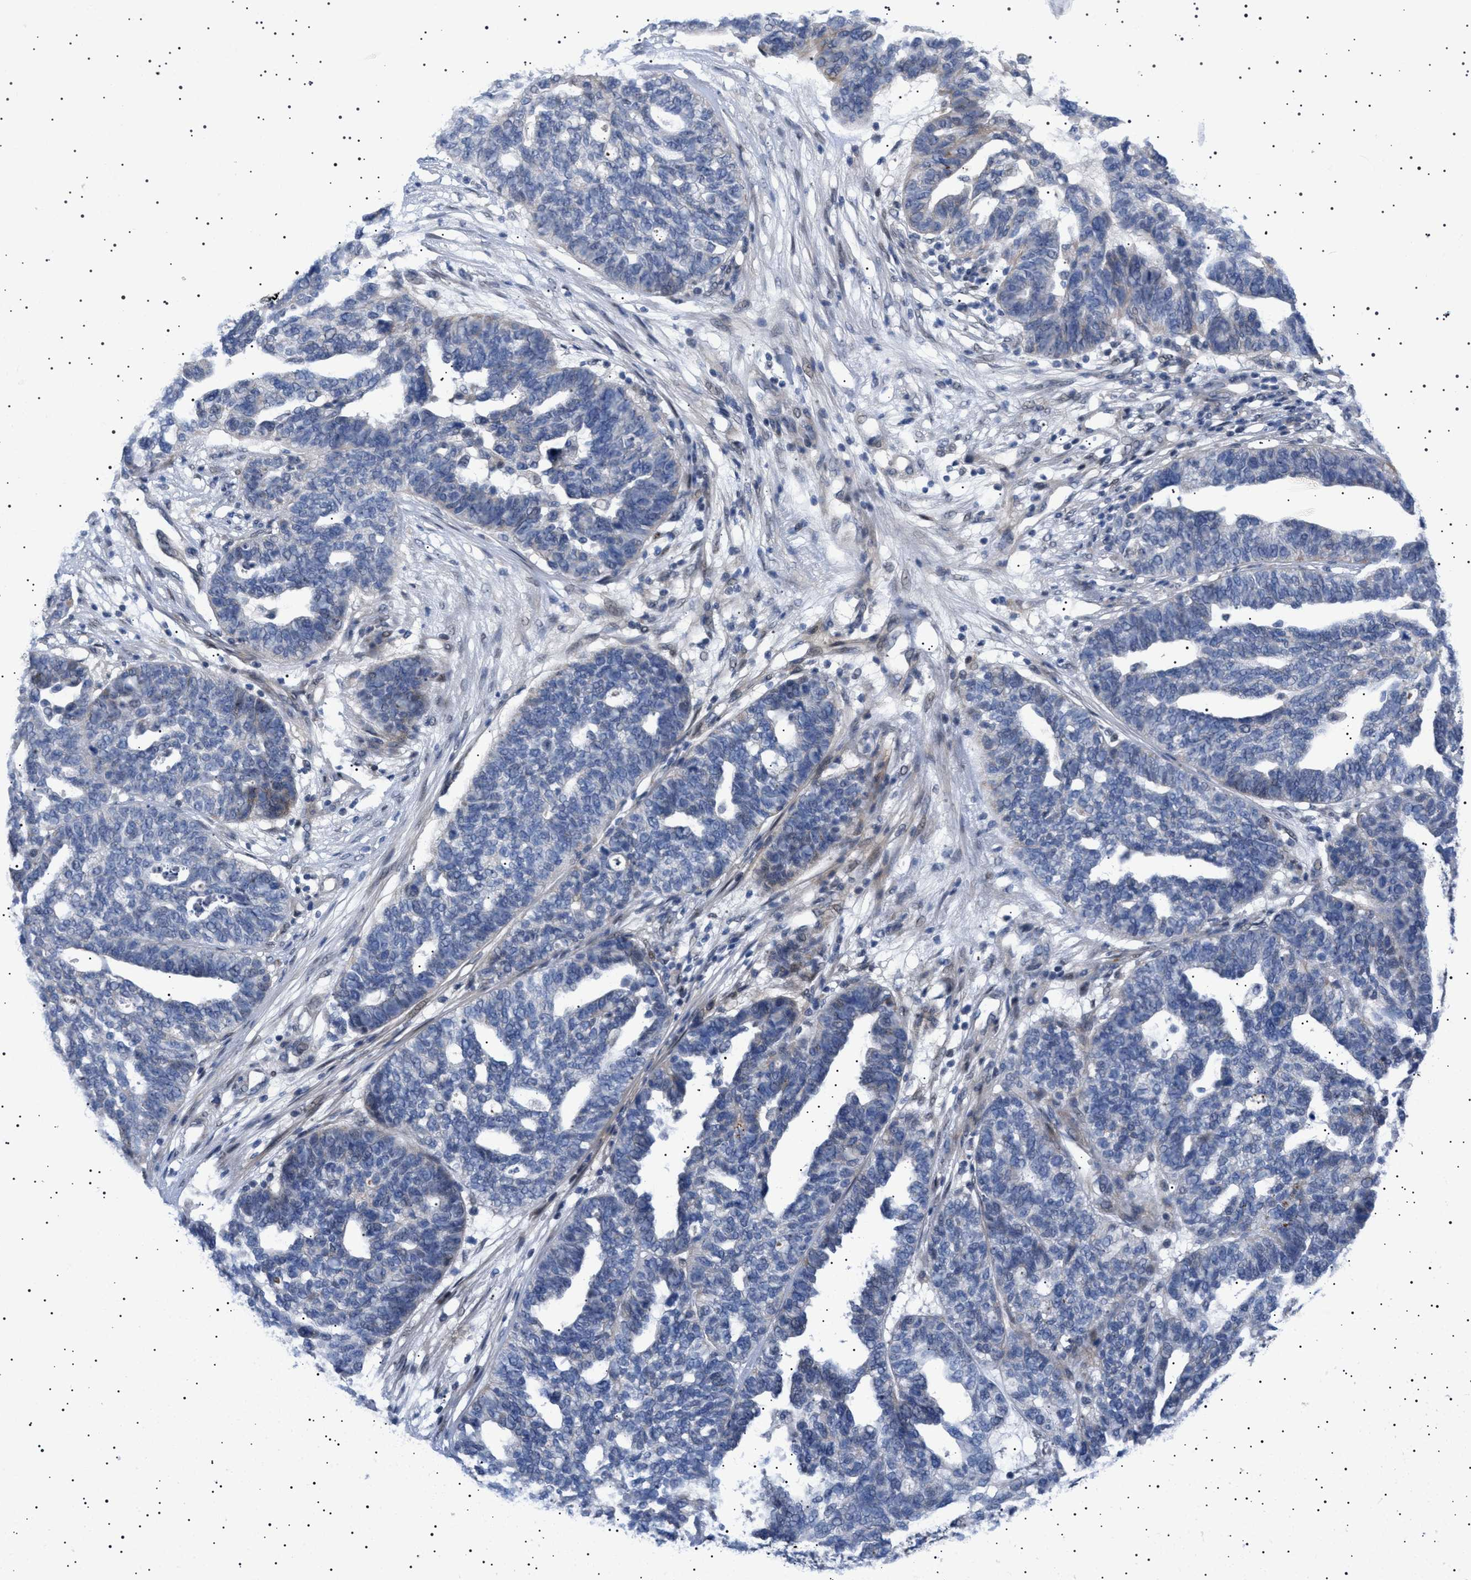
{"staining": {"intensity": "weak", "quantity": "<25%", "location": "cytoplasmic/membranous"}, "tissue": "ovarian cancer", "cell_type": "Tumor cells", "image_type": "cancer", "snomed": [{"axis": "morphology", "description": "Cystadenocarcinoma, serous, NOS"}, {"axis": "topography", "description": "Ovary"}], "caption": "High magnification brightfield microscopy of ovarian cancer (serous cystadenocarcinoma) stained with DAB (brown) and counterstained with hematoxylin (blue): tumor cells show no significant expression.", "gene": "HTR1A", "patient": {"sex": "female", "age": 59}}